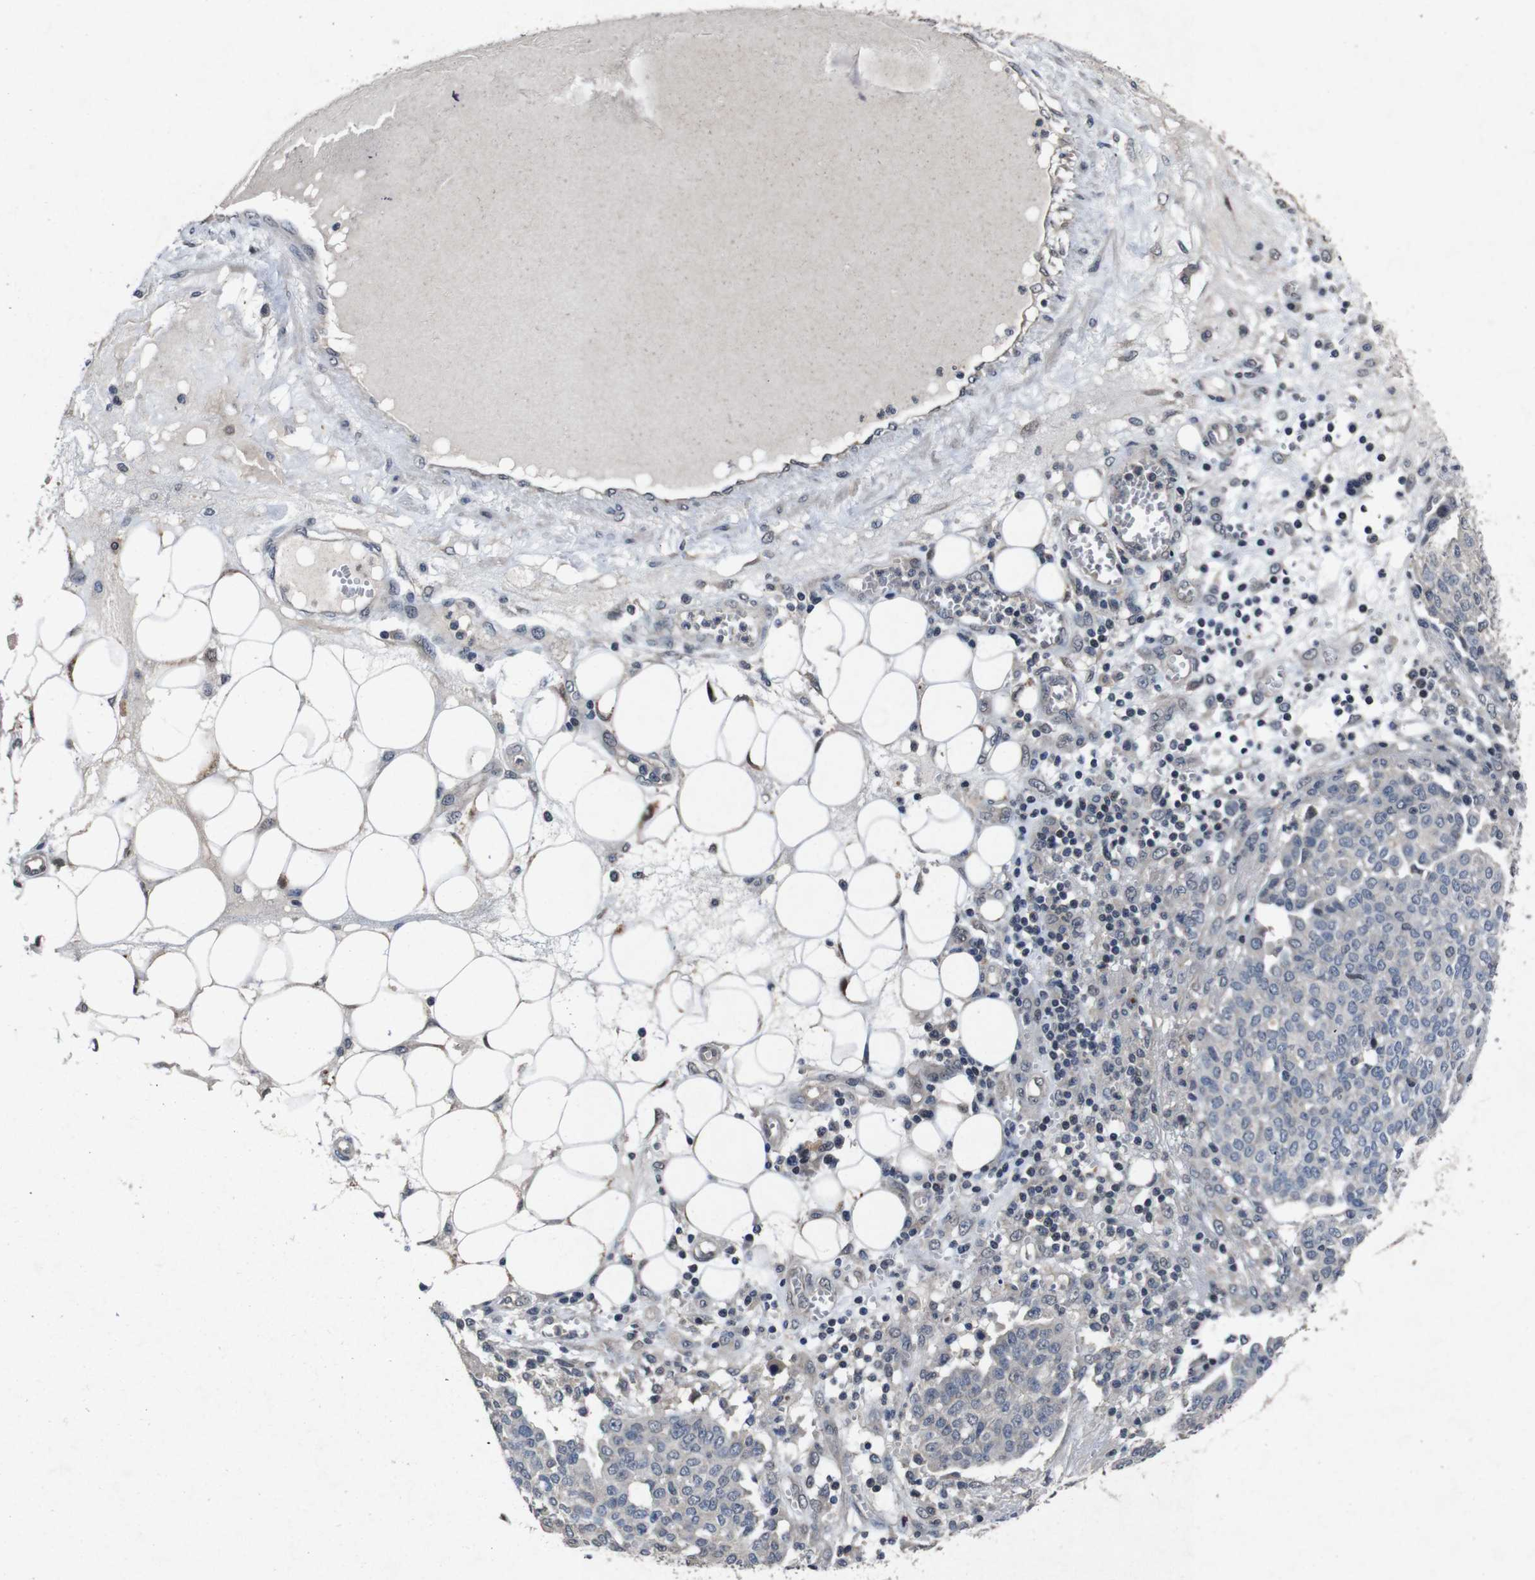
{"staining": {"intensity": "negative", "quantity": "none", "location": "none"}, "tissue": "ovarian cancer", "cell_type": "Tumor cells", "image_type": "cancer", "snomed": [{"axis": "morphology", "description": "Cystadenocarcinoma, serous, NOS"}, {"axis": "topography", "description": "Soft tissue"}, {"axis": "topography", "description": "Ovary"}], "caption": "High magnification brightfield microscopy of ovarian cancer stained with DAB (brown) and counterstained with hematoxylin (blue): tumor cells show no significant positivity.", "gene": "AKT3", "patient": {"sex": "female", "age": 57}}